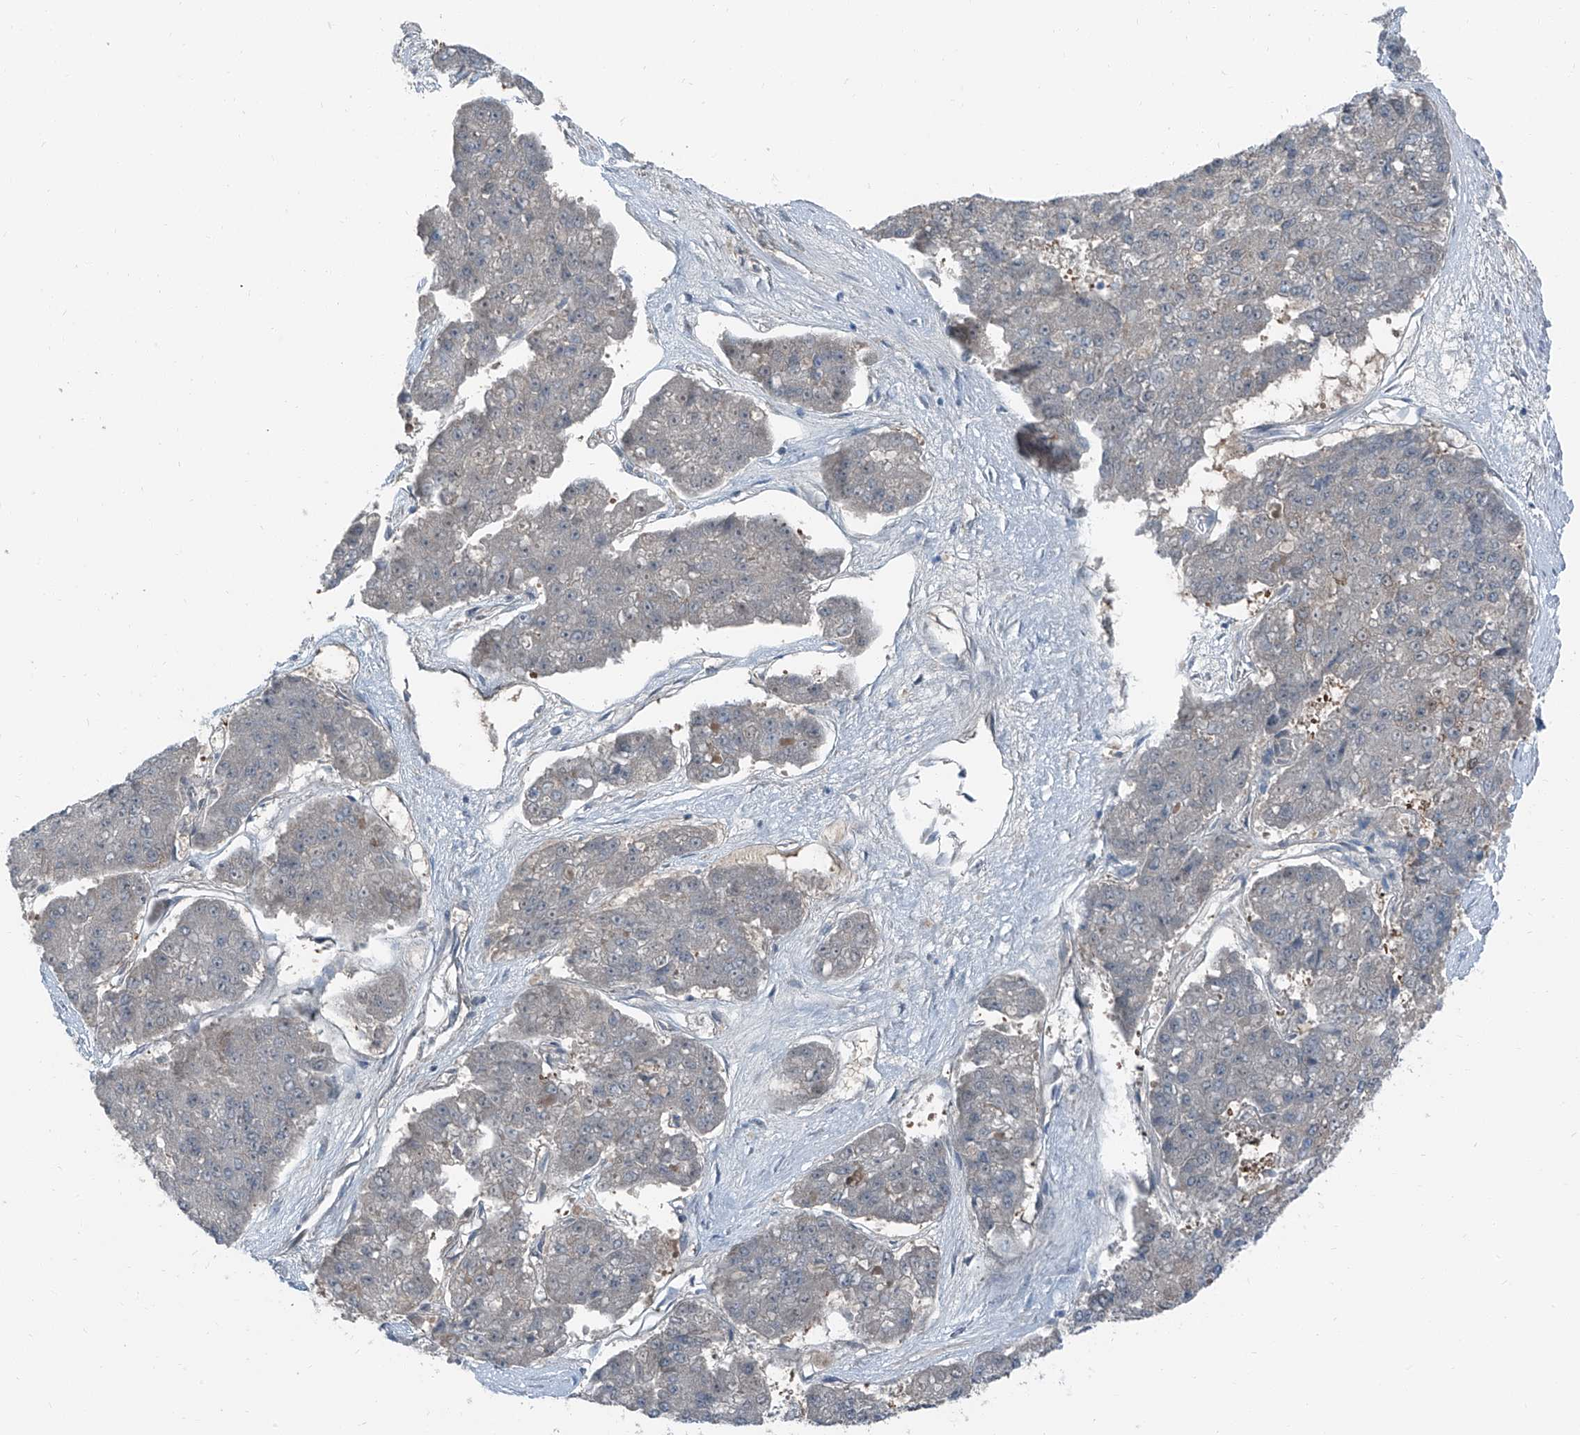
{"staining": {"intensity": "negative", "quantity": "none", "location": "none"}, "tissue": "pancreatic cancer", "cell_type": "Tumor cells", "image_type": "cancer", "snomed": [{"axis": "morphology", "description": "Adenocarcinoma, NOS"}, {"axis": "topography", "description": "Pancreas"}], "caption": "The micrograph reveals no staining of tumor cells in adenocarcinoma (pancreatic).", "gene": "RGN", "patient": {"sex": "male", "age": 50}}